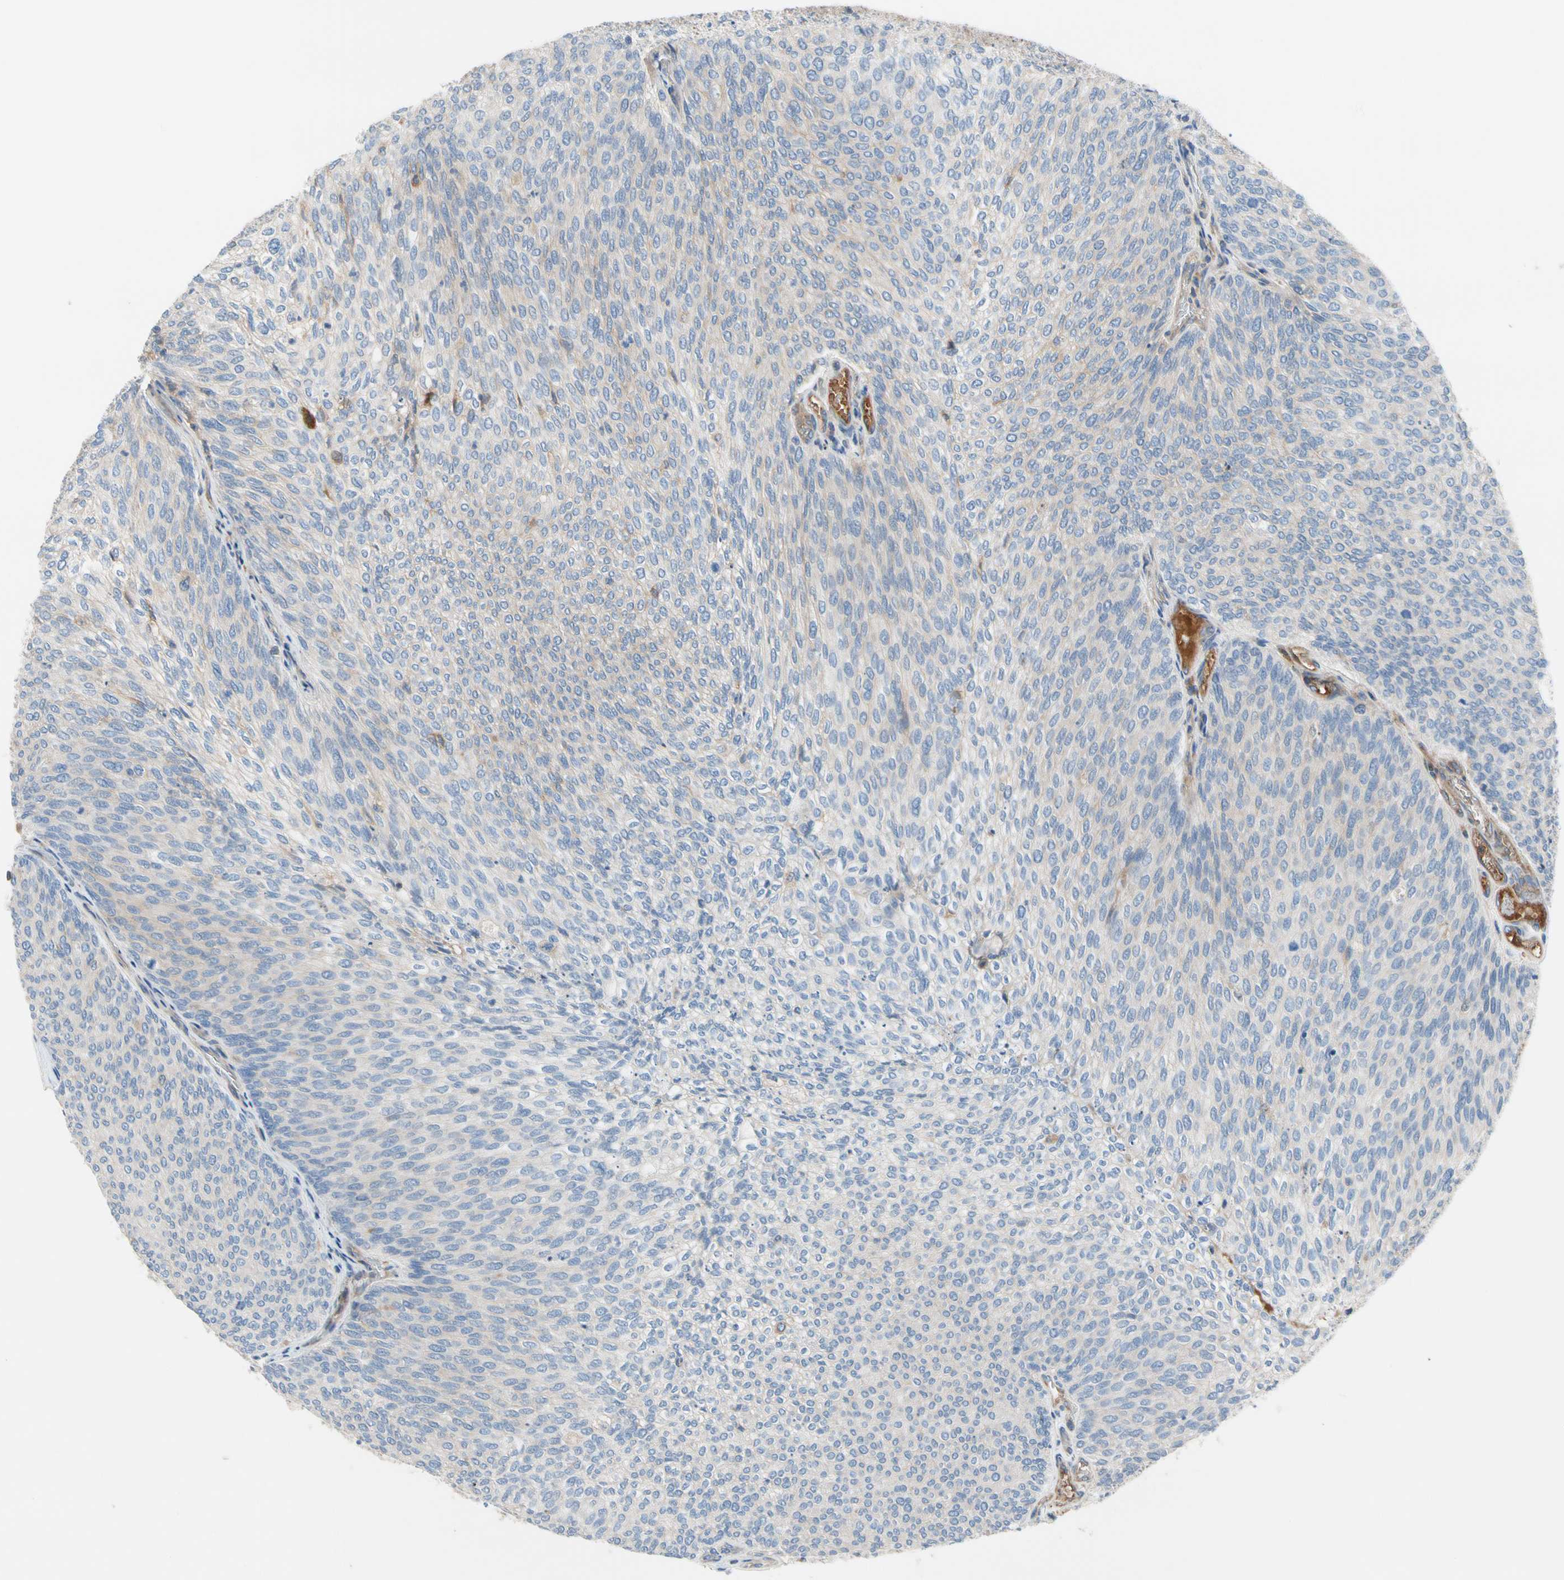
{"staining": {"intensity": "negative", "quantity": "none", "location": "none"}, "tissue": "urothelial cancer", "cell_type": "Tumor cells", "image_type": "cancer", "snomed": [{"axis": "morphology", "description": "Urothelial carcinoma, Low grade"}, {"axis": "topography", "description": "Urinary bladder"}], "caption": "Tumor cells are negative for protein expression in human low-grade urothelial carcinoma. (Stains: DAB (3,3'-diaminobenzidine) immunohistochemistry (IHC) with hematoxylin counter stain, Microscopy: brightfield microscopy at high magnification).", "gene": "ENTREP3", "patient": {"sex": "female", "age": 79}}